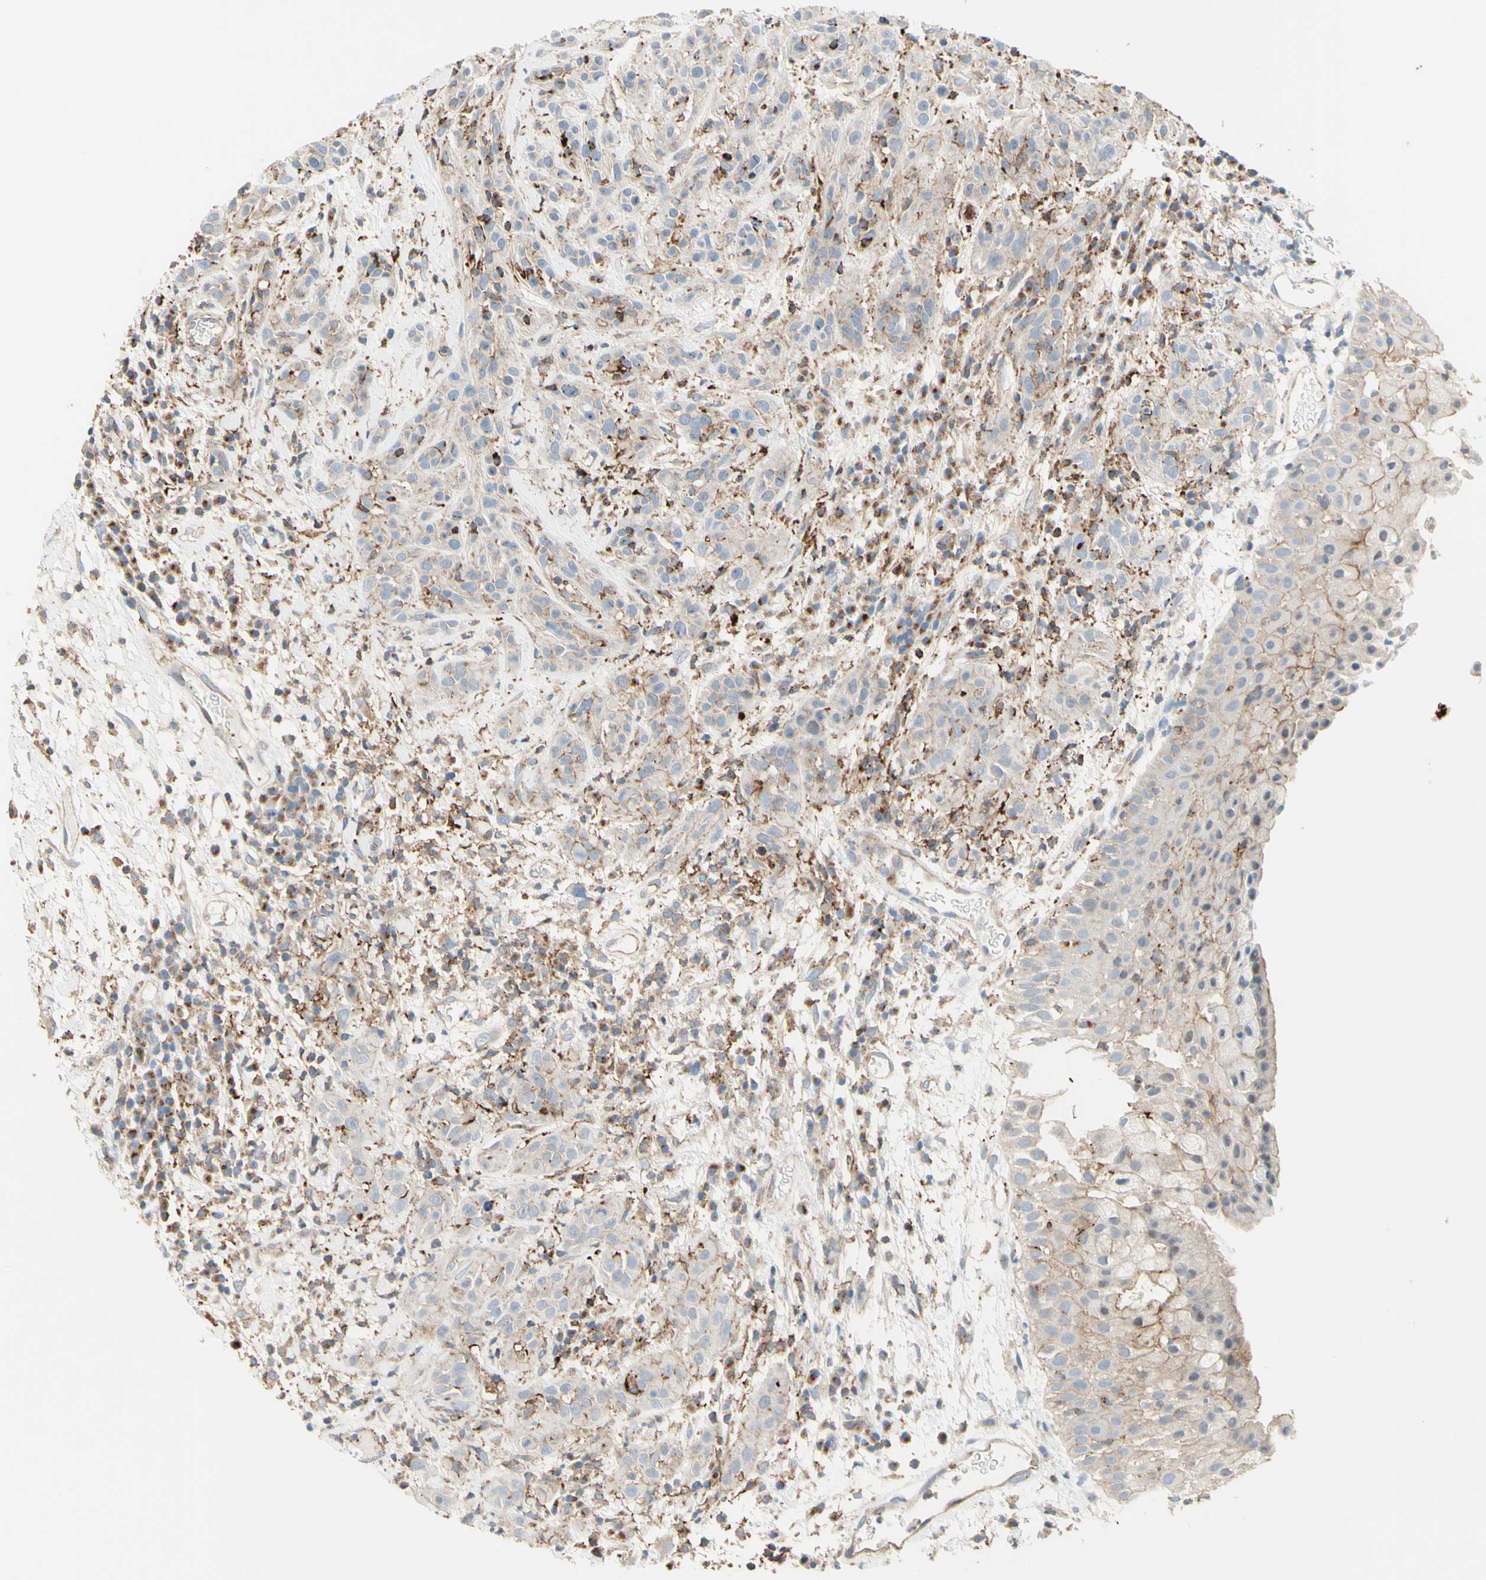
{"staining": {"intensity": "weak", "quantity": "25%-75%", "location": "cytoplasmic/membranous"}, "tissue": "head and neck cancer", "cell_type": "Tumor cells", "image_type": "cancer", "snomed": [{"axis": "morphology", "description": "Squamous cell carcinoma, NOS"}, {"axis": "topography", "description": "Head-Neck"}], "caption": "Squamous cell carcinoma (head and neck) stained with a protein marker demonstrates weak staining in tumor cells.", "gene": "SEMA4C", "patient": {"sex": "male", "age": 62}}